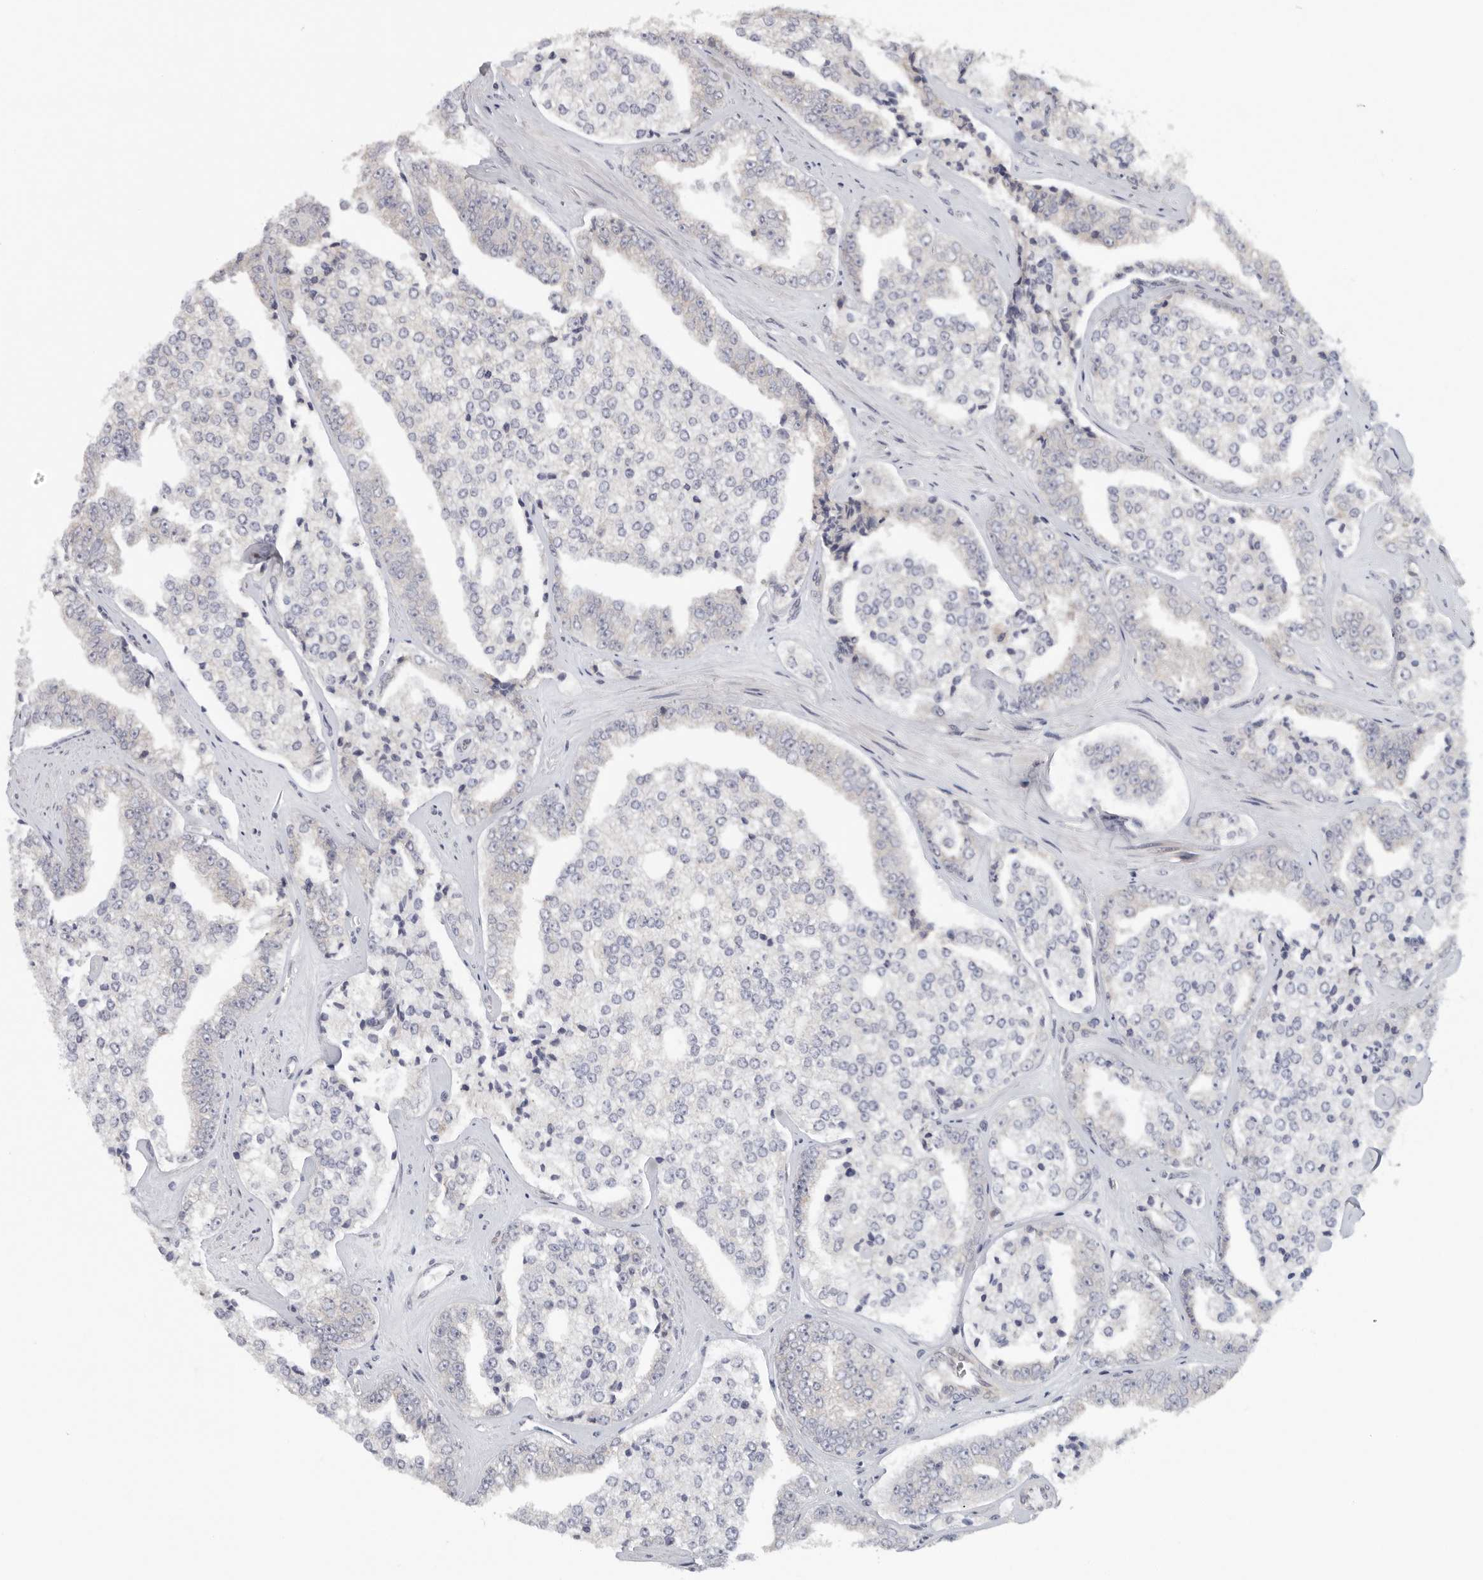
{"staining": {"intensity": "negative", "quantity": "none", "location": "none"}, "tissue": "prostate cancer", "cell_type": "Tumor cells", "image_type": "cancer", "snomed": [{"axis": "morphology", "description": "Adenocarcinoma, High grade"}, {"axis": "topography", "description": "Prostate"}], "caption": "Immunohistochemistry (IHC) photomicrograph of adenocarcinoma (high-grade) (prostate) stained for a protein (brown), which reveals no expression in tumor cells. (DAB immunohistochemistry (IHC) visualized using brightfield microscopy, high magnification).", "gene": "BCAP29", "patient": {"sex": "male", "age": 71}}